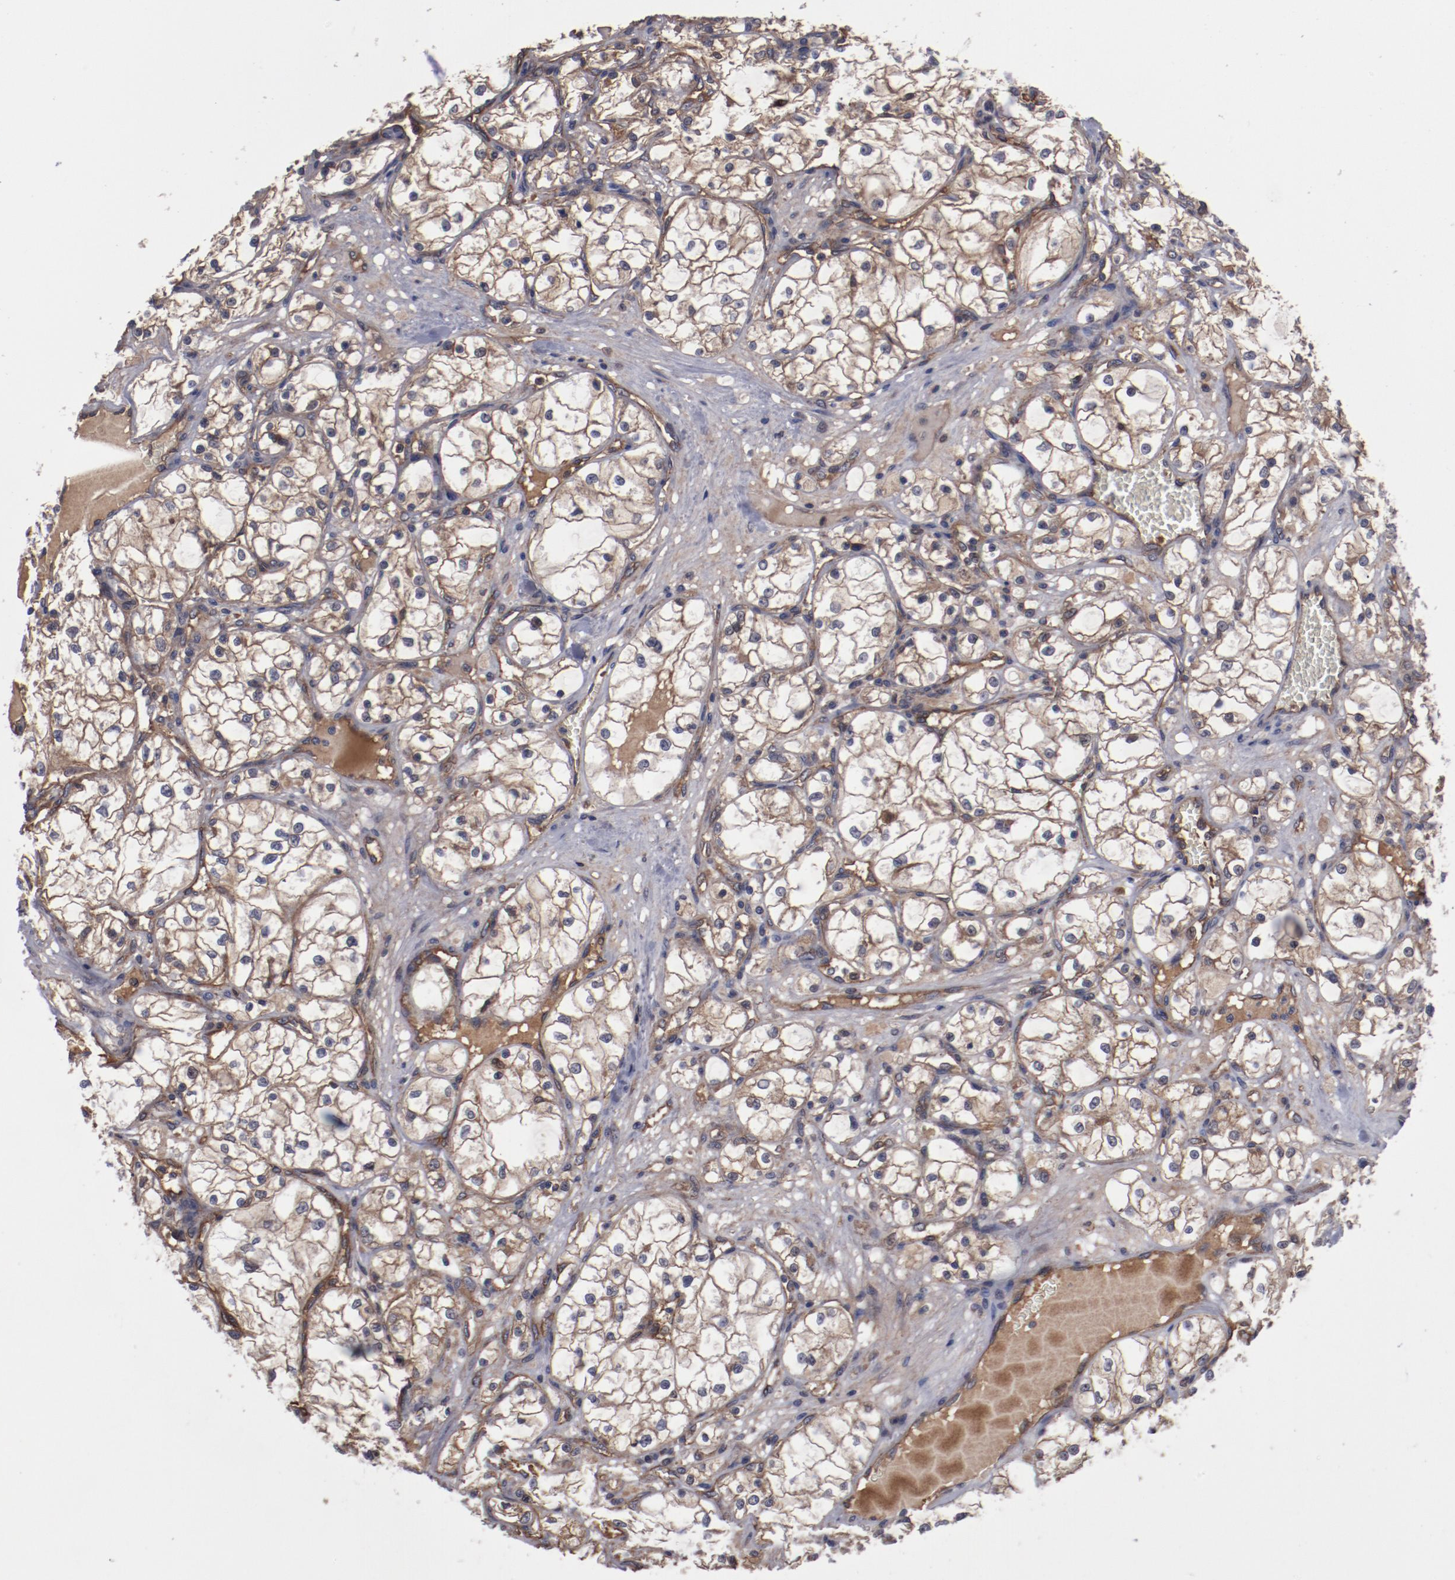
{"staining": {"intensity": "moderate", "quantity": "25%-75%", "location": "cytoplasmic/membranous"}, "tissue": "renal cancer", "cell_type": "Tumor cells", "image_type": "cancer", "snomed": [{"axis": "morphology", "description": "Adenocarcinoma, NOS"}, {"axis": "topography", "description": "Kidney"}], "caption": "Brown immunohistochemical staining in adenocarcinoma (renal) displays moderate cytoplasmic/membranous positivity in approximately 25%-75% of tumor cells. (Brightfield microscopy of DAB IHC at high magnification).", "gene": "DNAAF2", "patient": {"sex": "male", "age": 61}}